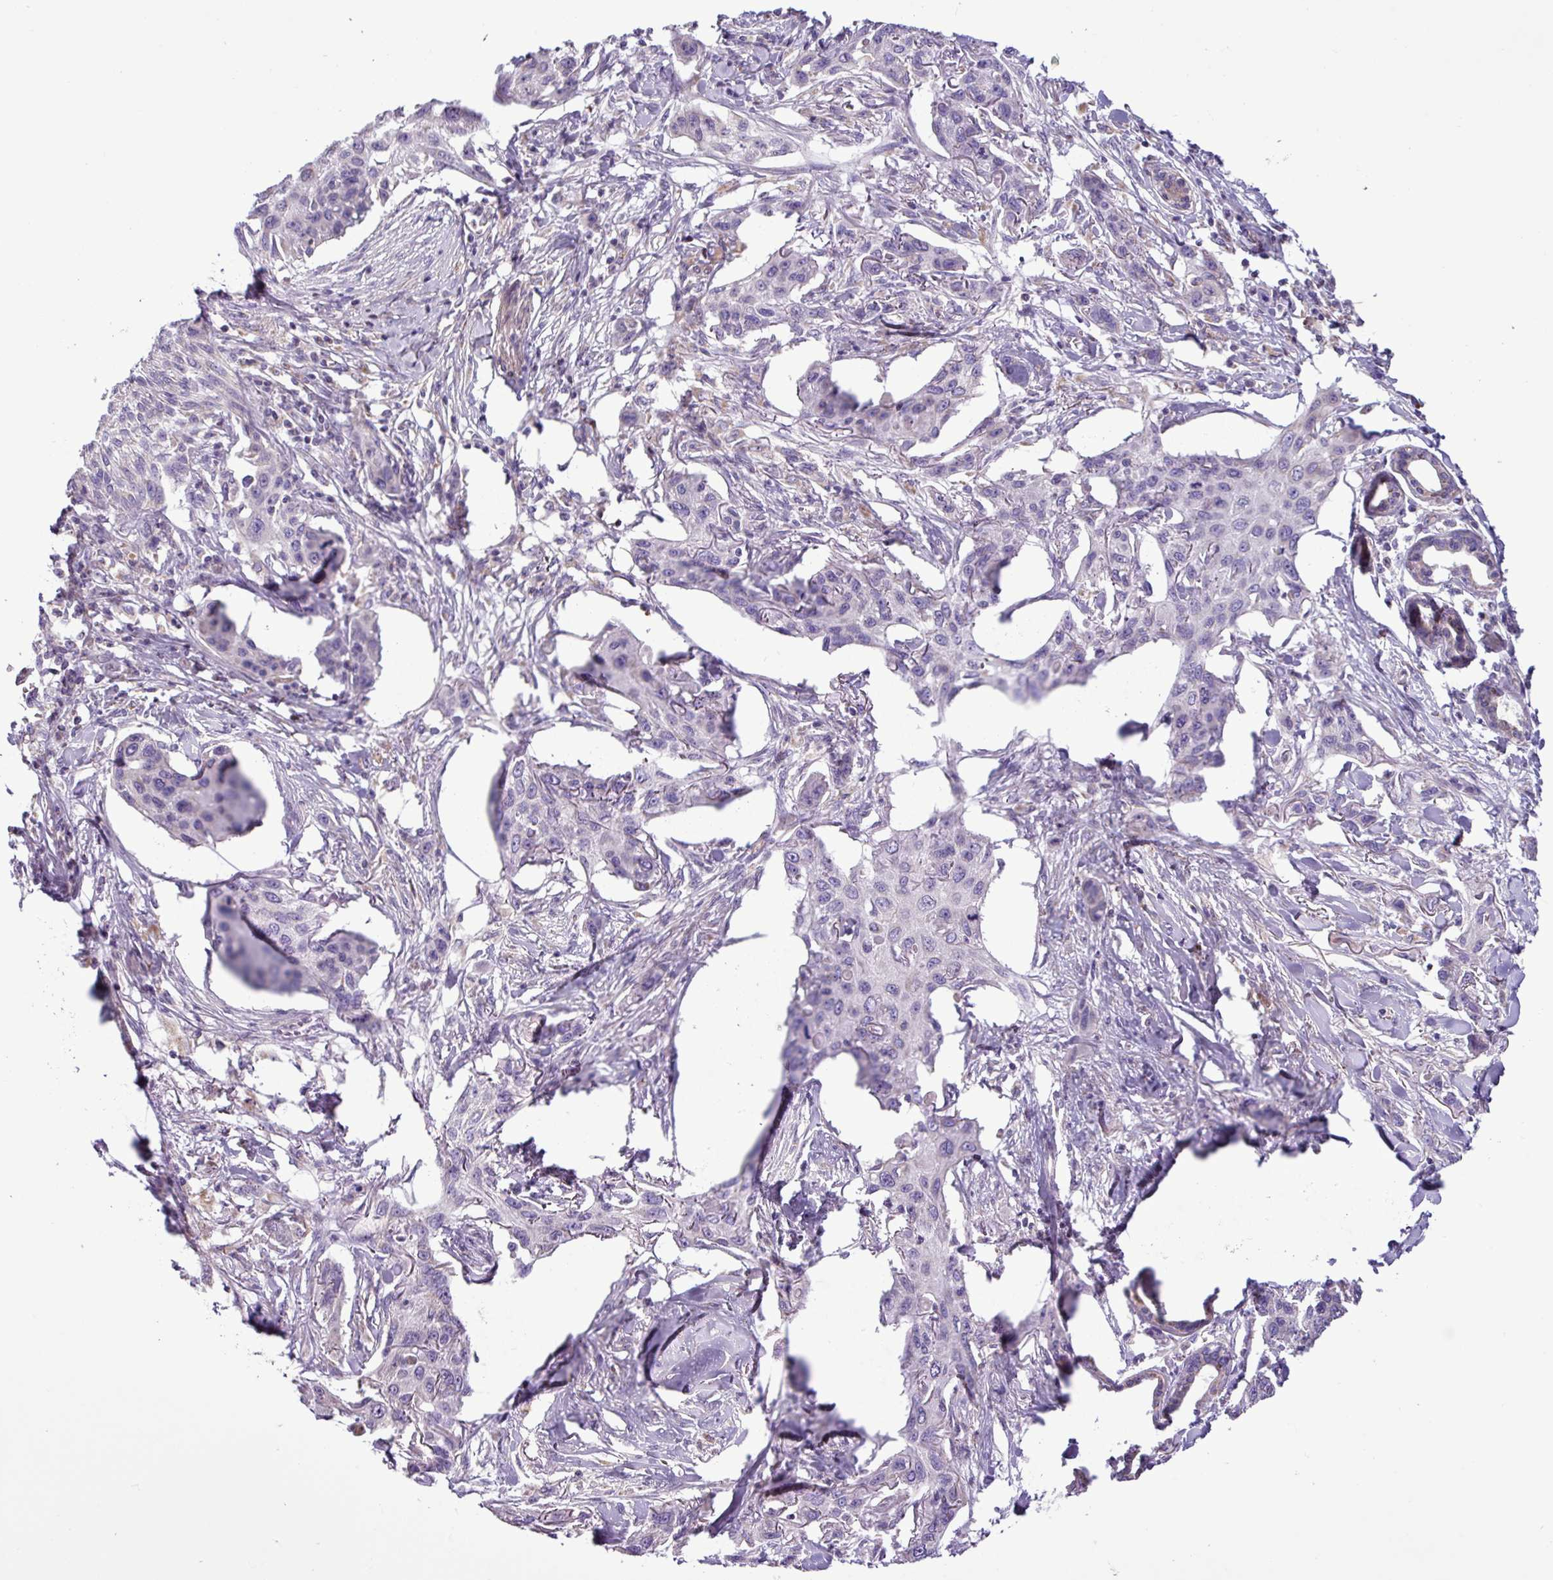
{"staining": {"intensity": "negative", "quantity": "none", "location": "none"}, "tissue": "skin cancer", "cell_type": "Tumor cells", "image_type": "cancer", "snomed": [{"axis": "morphology", "description": "Squamous cell carcinoma, NOS"}, {"axis": "topography", "description": "Skin"}], "caption": "The photomicrograph demonstrates no staining of tumor cells in skin cancer (squamous cell carcinoma).", "gene": "FAM183A", "patient": {"sex": "male", "age": 63}}